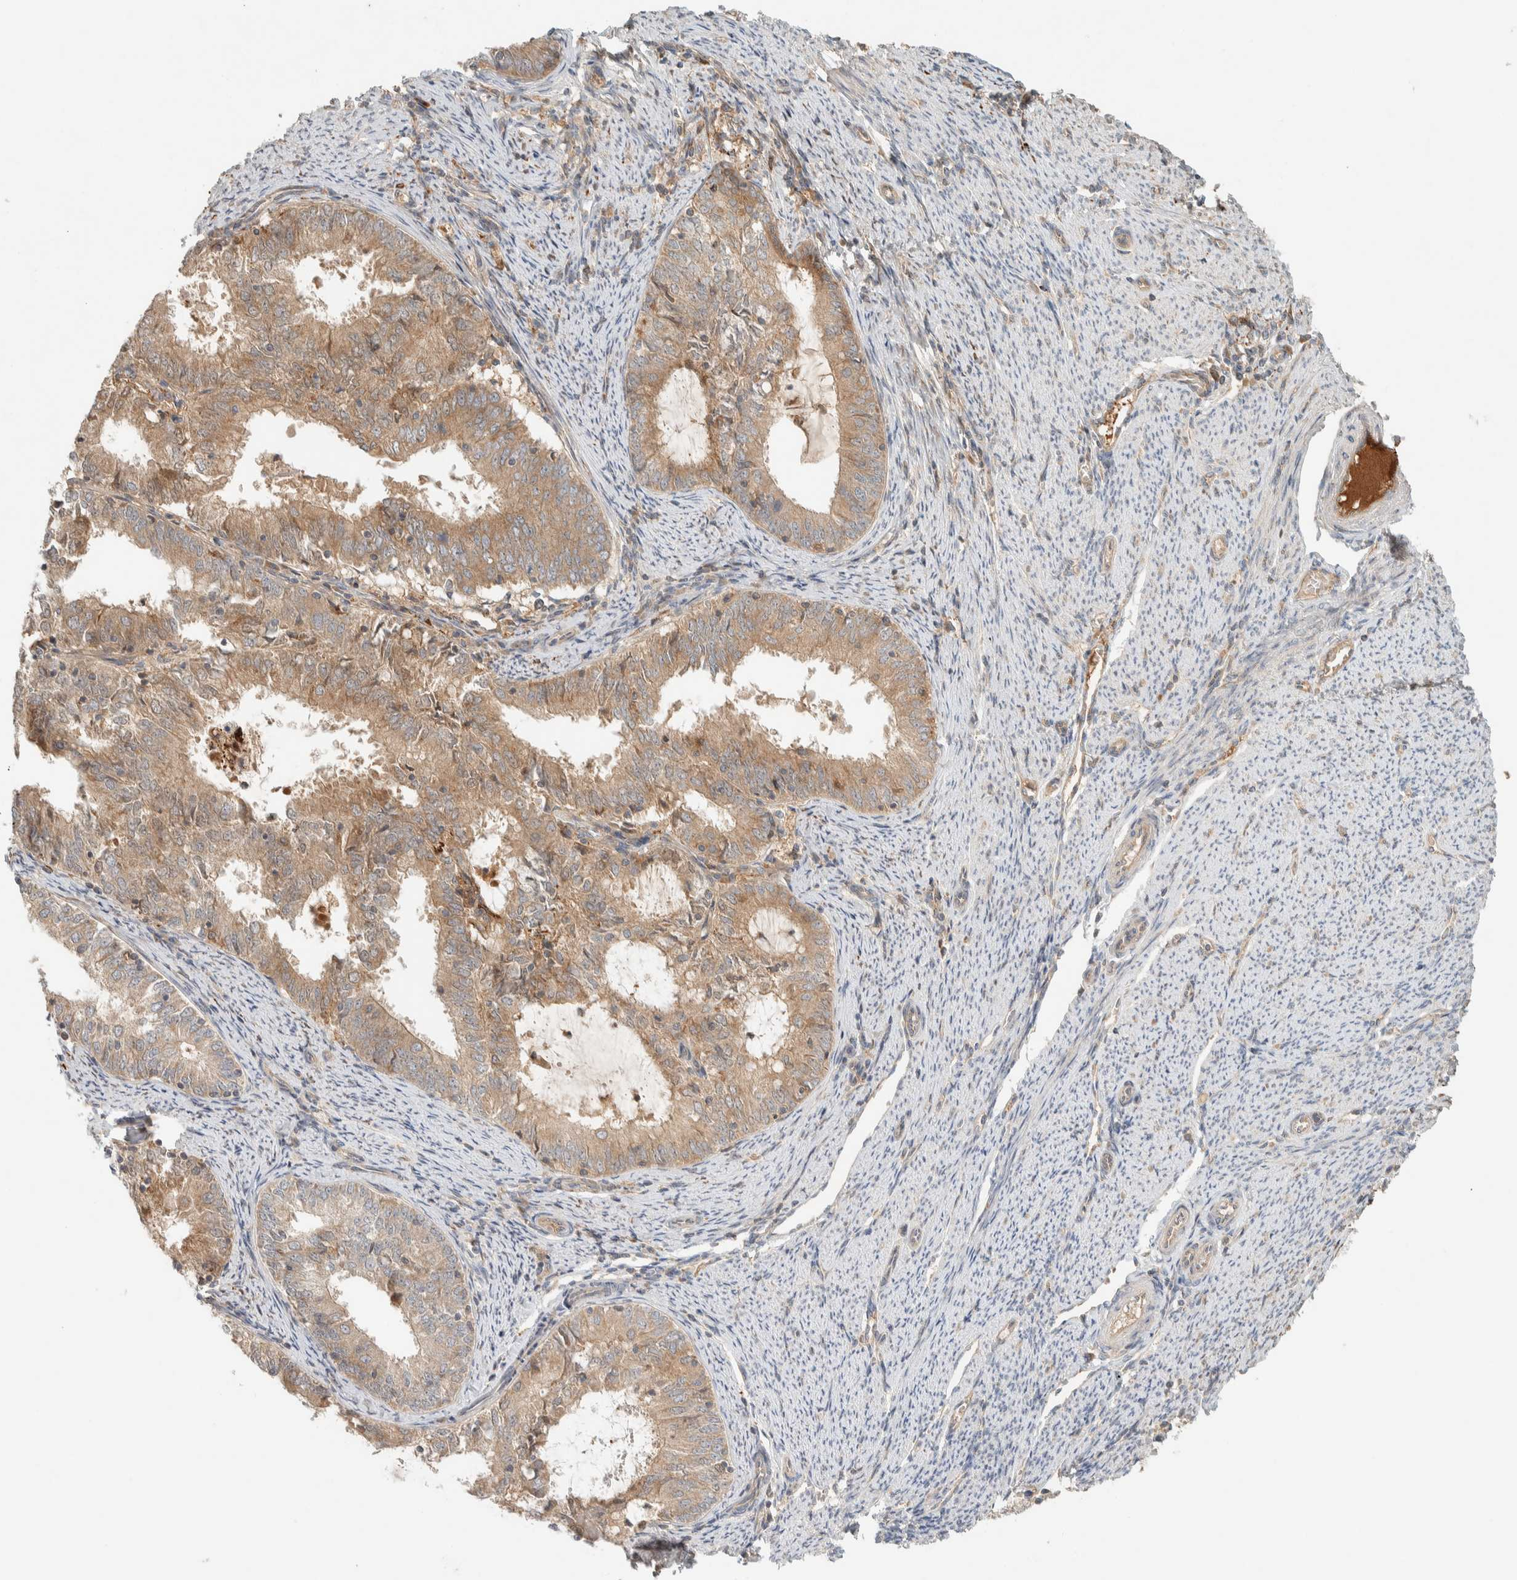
{"staining": {"intensity": "moderate", "quantity": ">75%", "location": "cytoplasmic/membranous"}, "tissue": "endometrial cancer", "cell_type": "Tumor cells", "image_type": "cancer", "snomed": [{"axis": "morphology", "description": "Adenocarcinoma, NOS"}, {"axis": "topography", "description": "Endometrium"}], "caption": "This image displays endometrial cancer (adenocarcinoma) stained with IHC to label a protein in brown. The cytoplasmic/membranous of tumor cells show moderate positivity for the protein. Nuclei are counter-stained blue.", "gene": "FAM167A", "patient": {"sex": "female", "age": 57}}